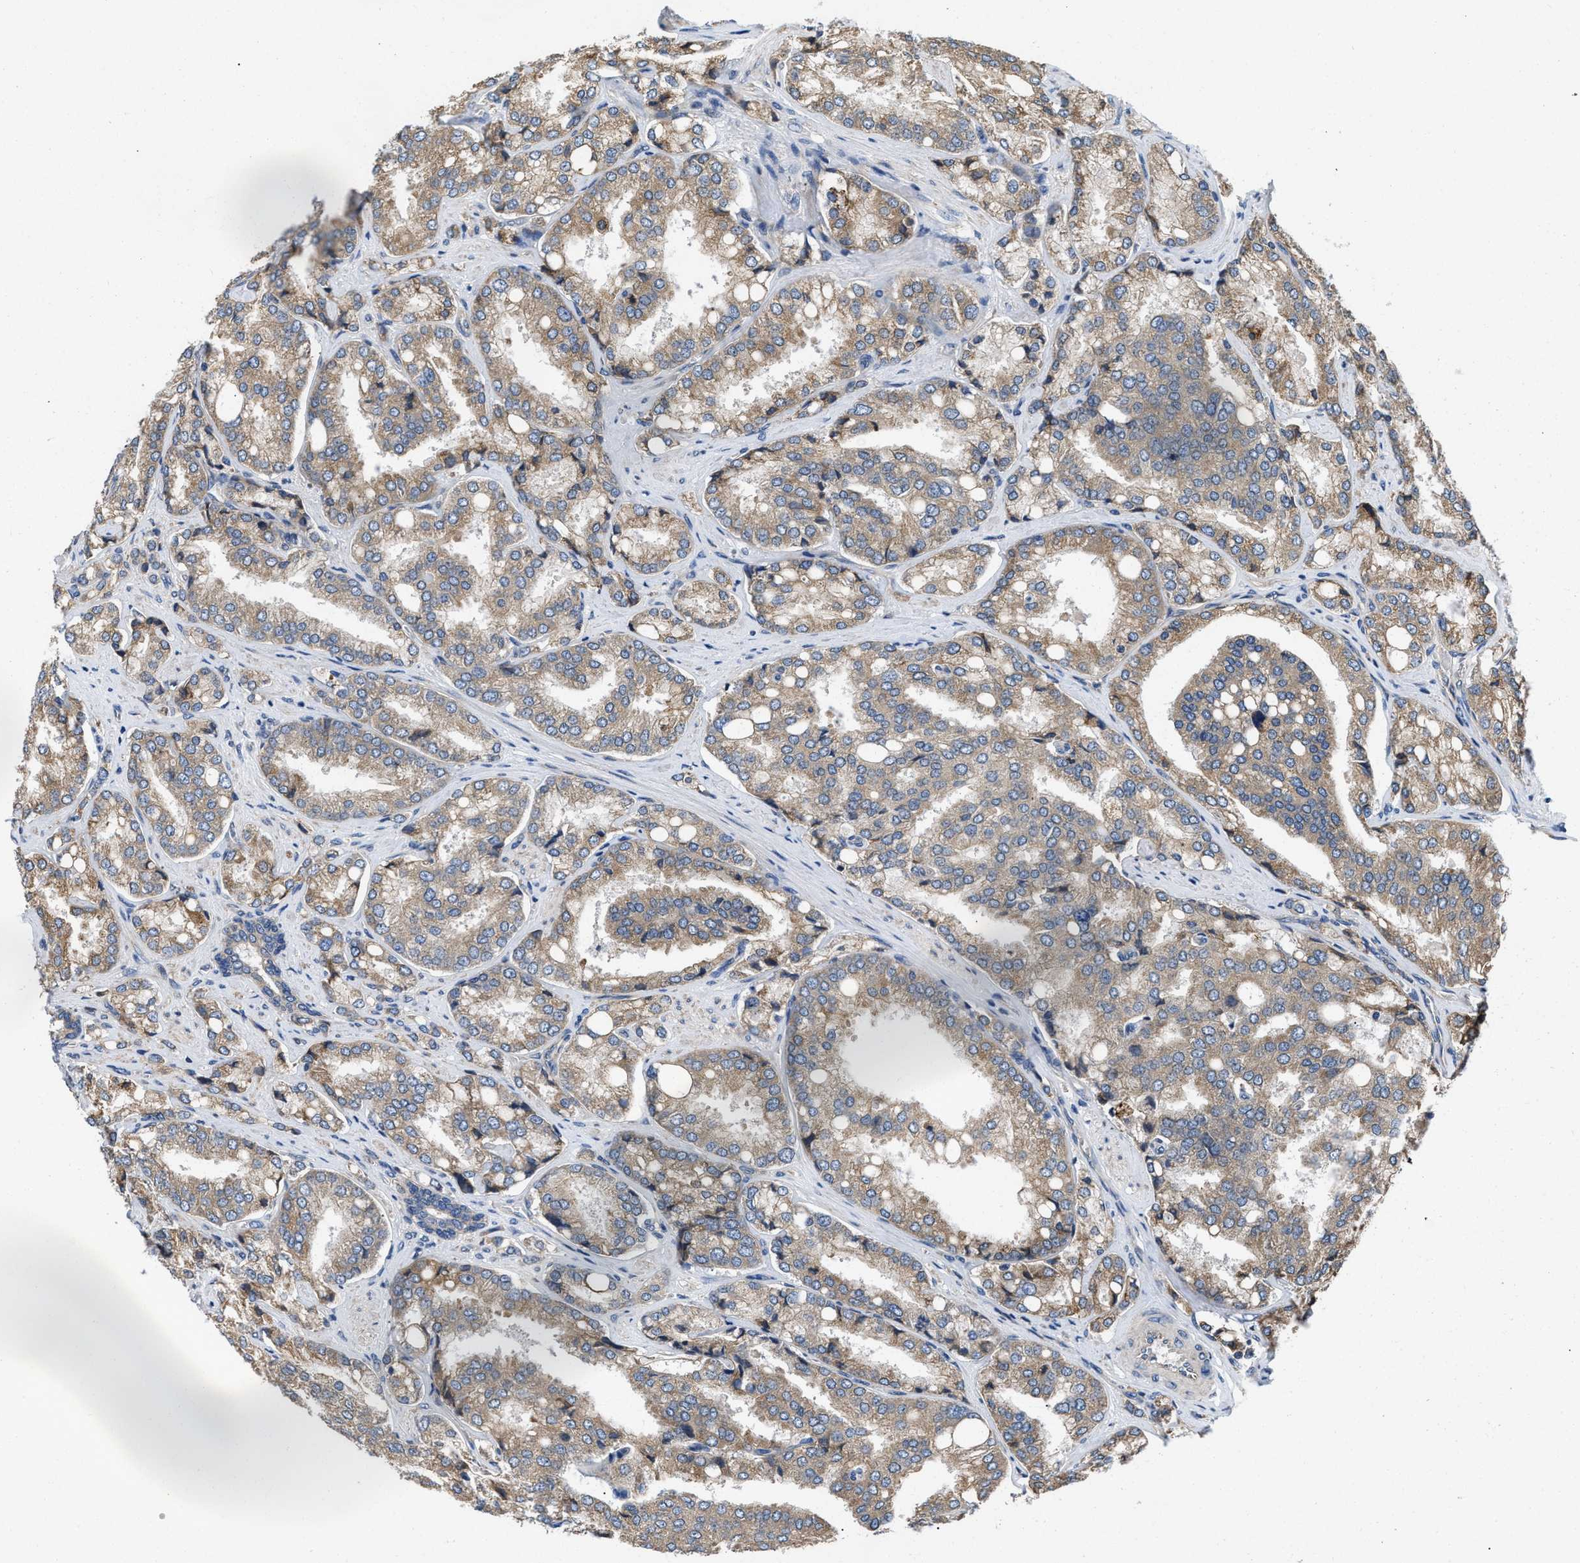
{"staining": {"intensity": "weak", "quantity": ">75%", "location": "cytoplasmic/membranous"}, "tissue": "prostate cancer", "cell_type": "Tumor cells", "image_type": "cancer", "snomed": [{"axis": "morphology", "description": "Adenocarcinoma, High grade"}, {"axis": "topography", "description": "Prostate"}], "caption": "Prostate cancer stained with a brown dye shows weak cytoplasmic/membranous positive expression in approximately >75% of tumor cells.", "gene": "CEP128", "patient": {"sex": "male", "age": 50}}